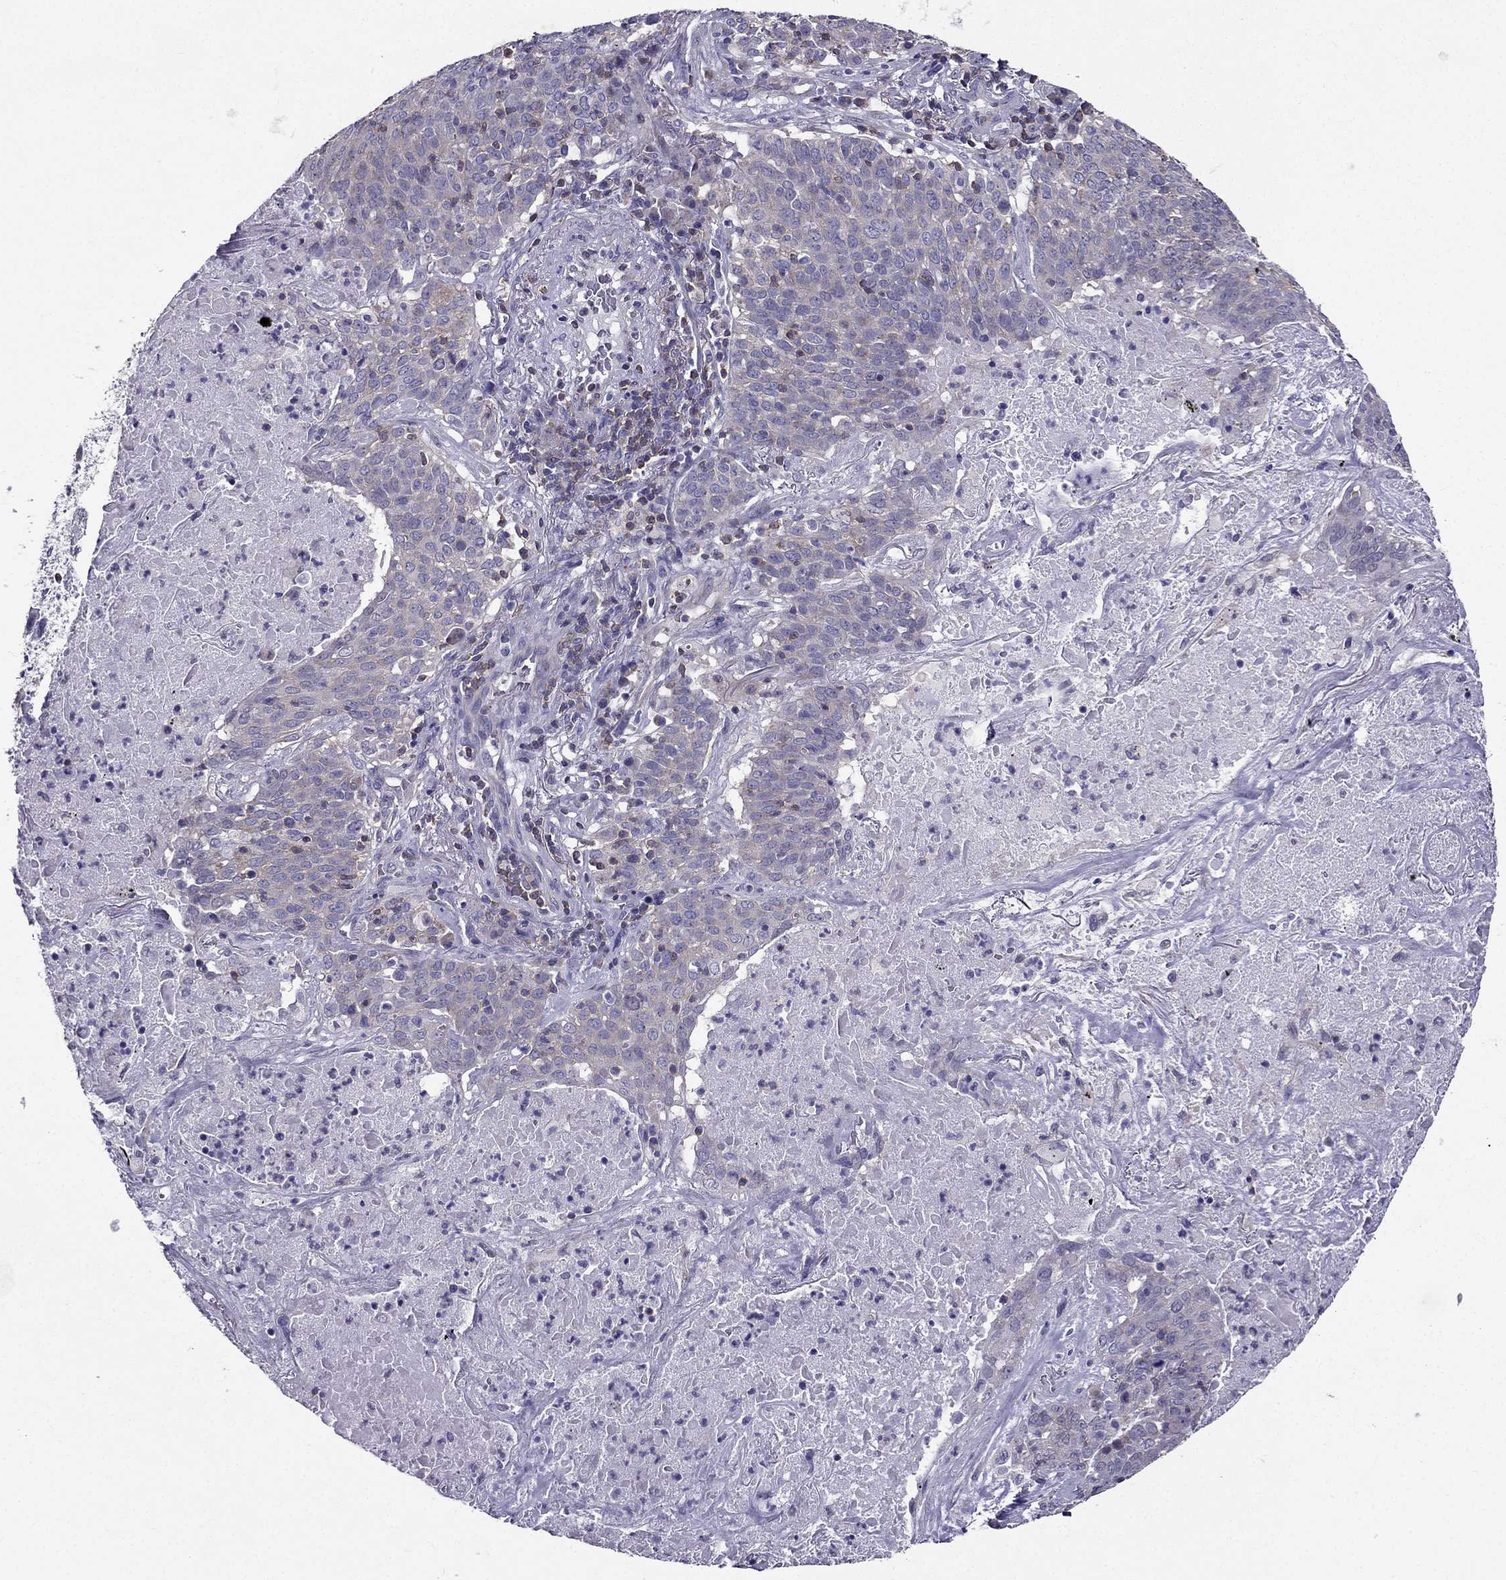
{"staining": {"intensity": "weak", "quantity": "<25%", "location": "cytoplasmic/membranous"}, "tissue": "lung cancer", "cell_type": "Tumor cells", "image_type": "cancer", "snomed": [{"axis": "morphology", "description": "Squamous cell carcinoma, NOS"}, {"axis": "topography", "description": "Lung"}], "caption": "Tumor cells are negative for brown protein staining in lung cancer.", "gene": "AAK1", "patient": {"sex": "male", "age": 82}}